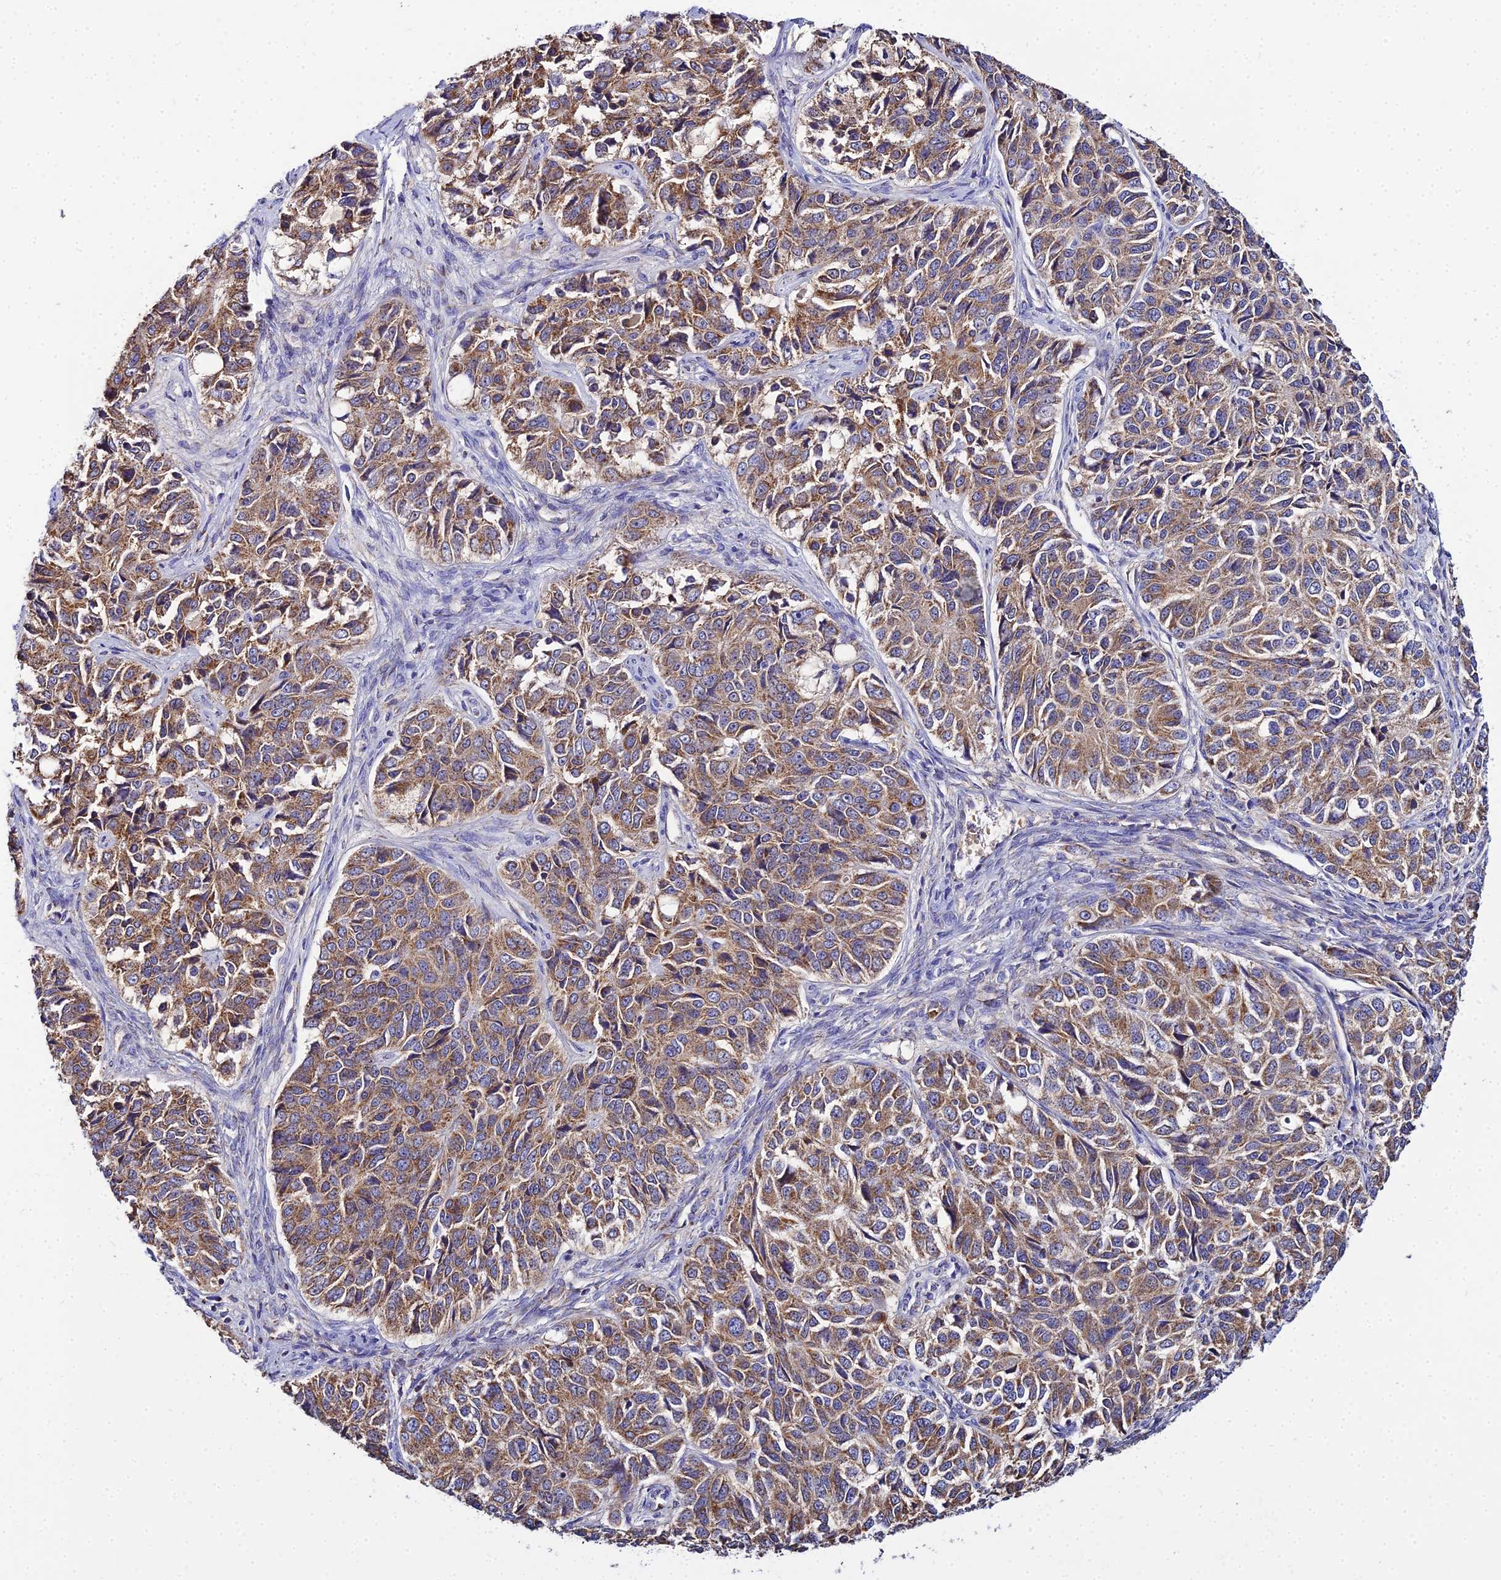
{"staining": {"intensity": "moderate", "quantity": ">75%", "location": "cytoplasmic/membranous"}, "tissue": "ovarian cancer", "cell_type": "Tumor cells", "image_type": "cancer", "snomed": [{"axis": "morphology", "description": "Carcinoma, endometroid"}, {"axis": "topography", "description": "Ovary"}], "caption": "Tumor cells display medium levels of moderate cytoplasmic/membranous expression in approximately >75% of cells in ovarian endometroid carcinoma.", "gene": "TYW5", "patient": {"sex": "female", "age": 51}}